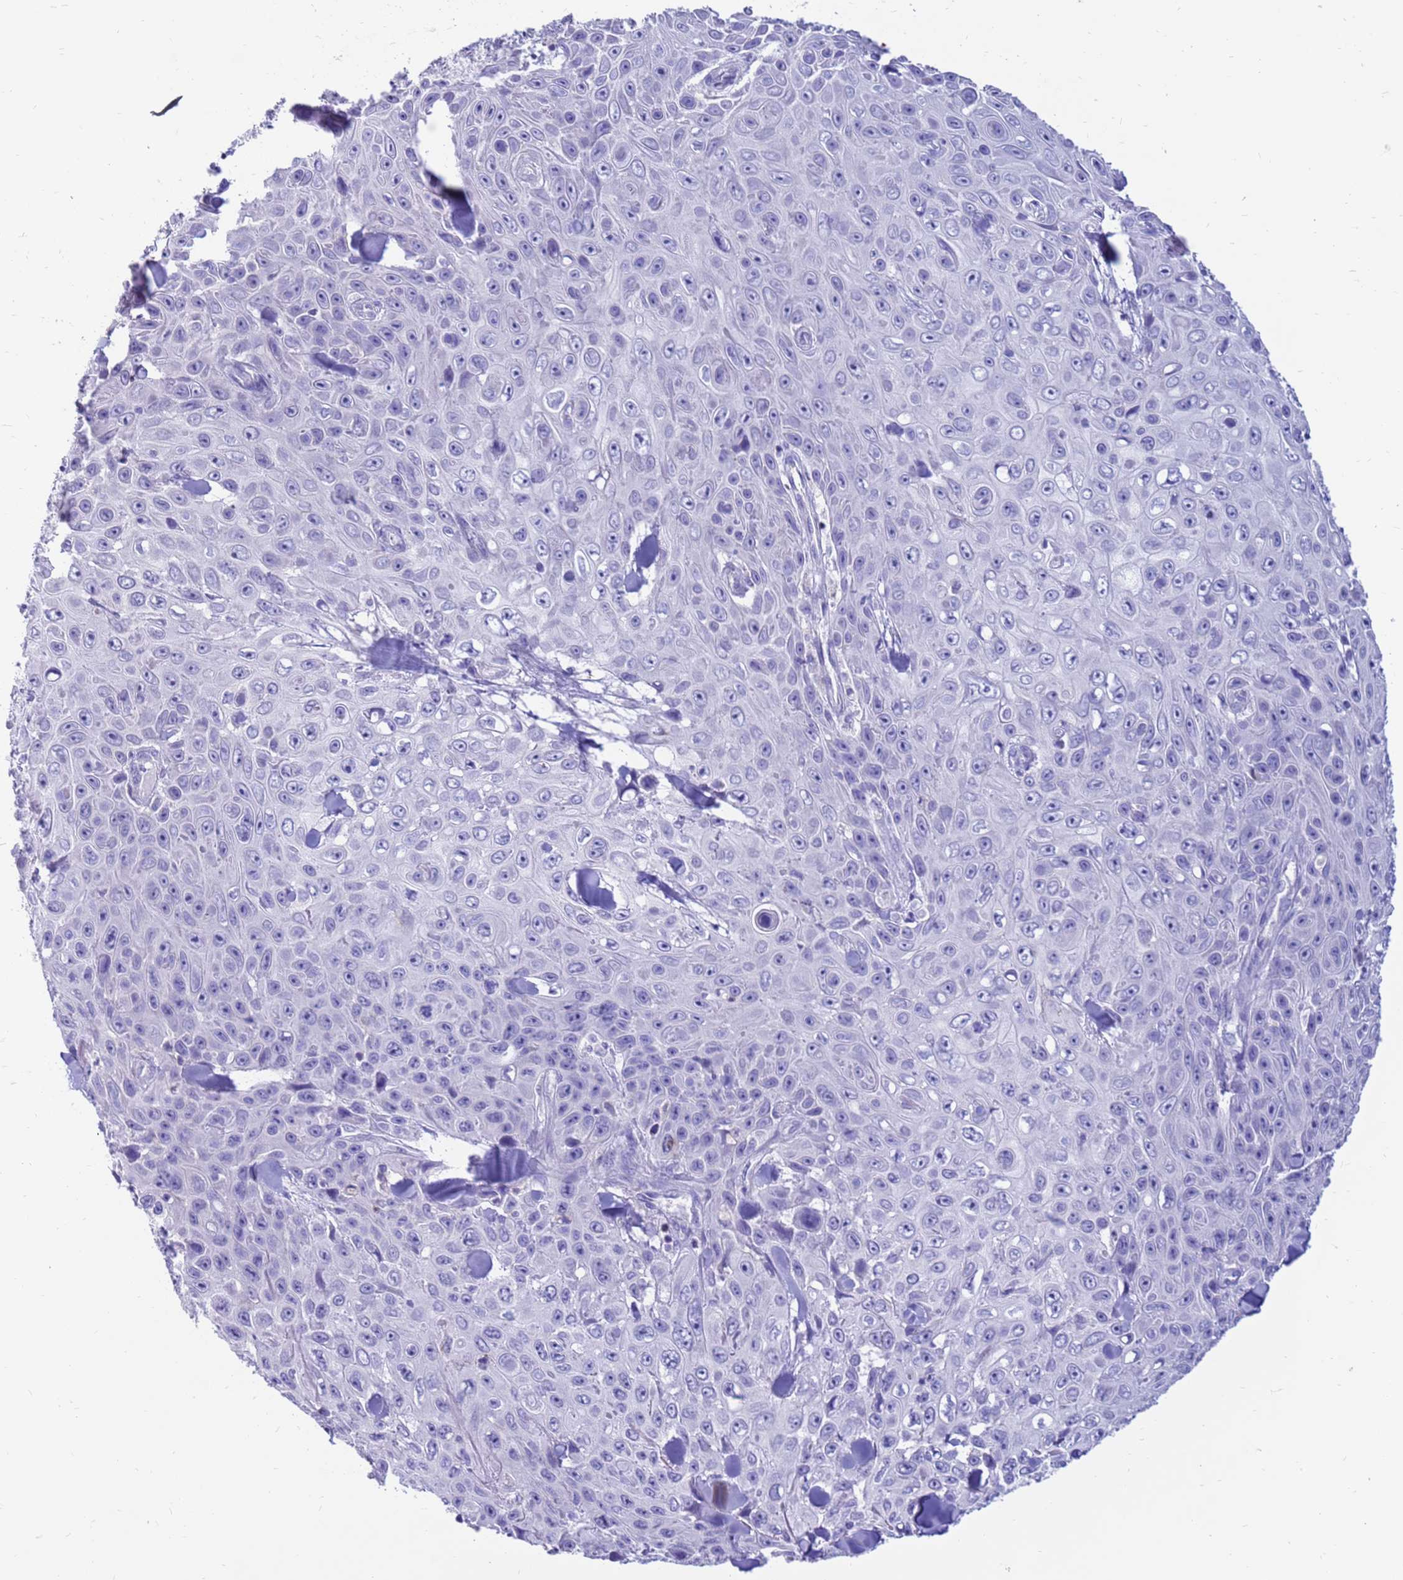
{"staining": {"intensity": "negative", "quantity": "none", "location": "none"}, "tissue": "skin cancer", "cell_type": "Tumor cells", "image_type": "cancer", "snomed": [{"axis": "morphology", "description": "Basal cell carcinoma"}, {"axis": "topography", "description": "Skin"}], "caption": "Basal cell carcinoma (skin) was stained to show a protein in brown. There is no significant staining in tumor cells.", "gene": "PDE10A", "patient": {"sex": "male", "age": 73}}